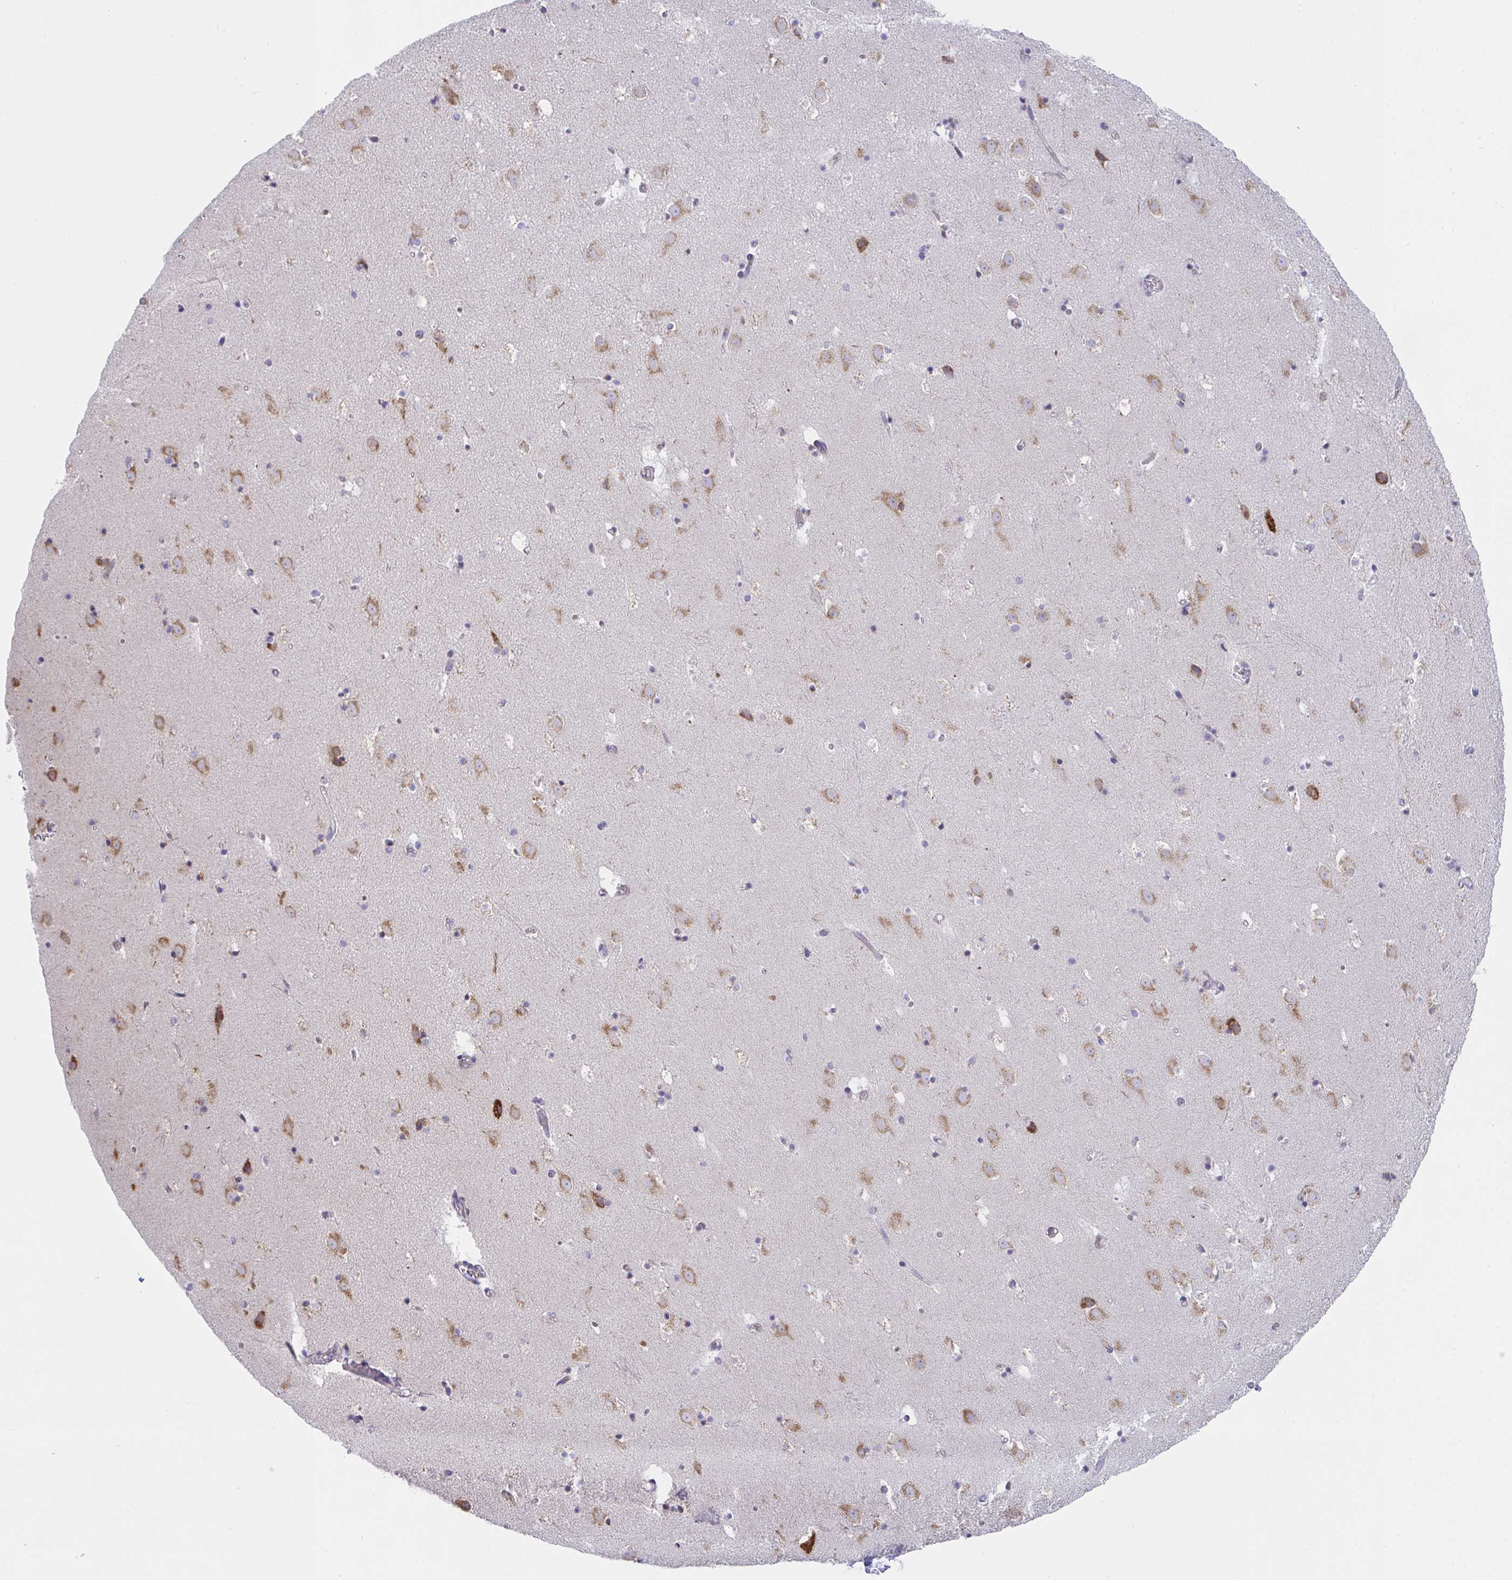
{"staining": {"intensity": "moderate", "quantity": ">75%", "location": "cytoplasmic/membranous"}, "tissue": "caudate", "cell_type": "Glial cells", "image_type": "normal", "snomed": [{"axis": "morphology", "description": "Normal tissue, NOS"}, {"axis": "topography", "description": "Lateral ventricle wall"}], "caption": "Immunohistochemical staining of normal caudate demonstrates moderate cytoplasmic/membranous protein staining in approximately >75% of glial cells. The protein is stained brown, and the nuclei are stained in blue (DAB (3,3'-diaminobenzidine) IHC with brightfield microscopy, high magnification).", "gene": "MIA3", "patient": {"sex": "male", "age": 37}}